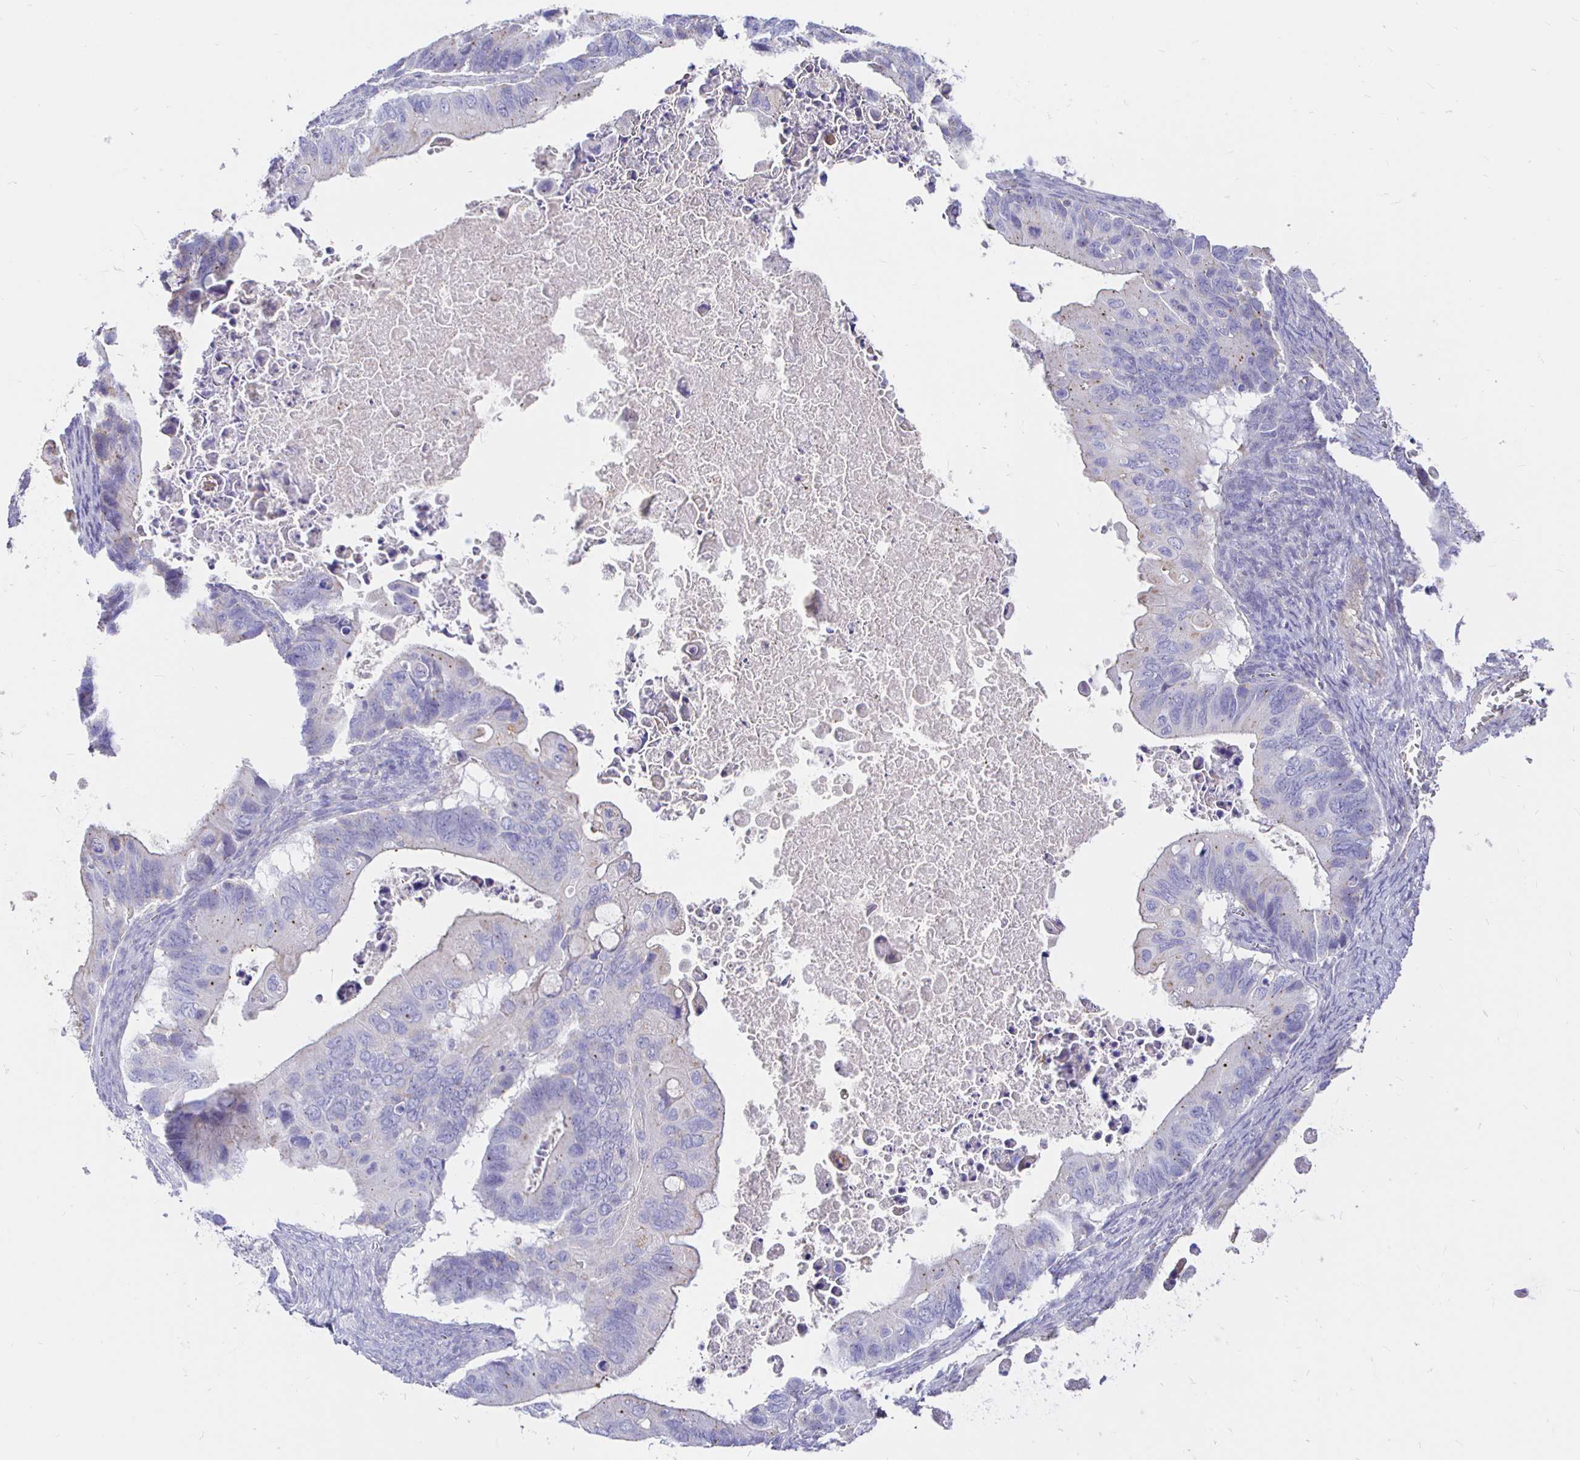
{"staining": {"intensity": "negative", "quantity": "none", "location": "none"}, "tissue": "ovarian cancer", "cell_type": "Tumor cells", "image_type": "cancer", "snomed": [{"axis": "morphology", "description": "Cystadenocarcinoma, mucinous, NOS"}, {"axis": "topography", "description": "Ovary"}], "caption": "Ovarian cancer (mucinous cystadenocarcinoma) stained for a protein using immunohistochemistry (IHC) exhibits no staining tumor cells.", "gene": "NECAB1", "patient": {"sex": "female", "age": 64}}